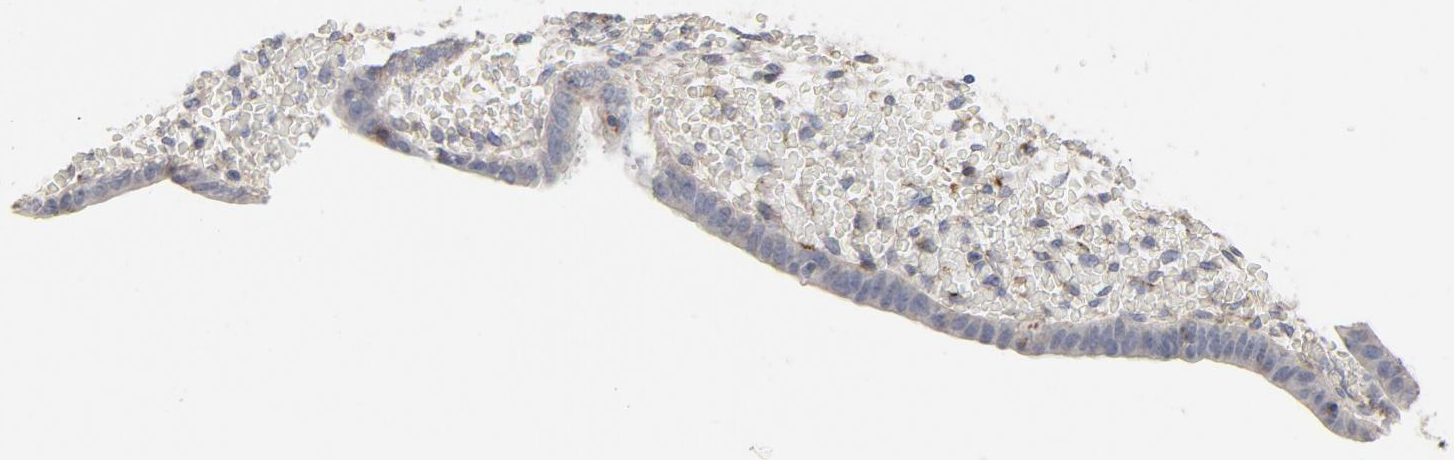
{"staining": {"intensity": "negative", "quantity": "none", "location": "none"}, "tissue": "endometrium", "cell_type": "Cells in endometrial stroma", "image_type": "normal", "snomed": [{"axis": "morphology", "description": "Normal tissue, NOS"}, {"axis": "topography", "description": "Endometrium"}], "caption": "A high-resolution image shows immunohistochemistry (IHC) staining of unremarkable endometrium, which shows no significant positivity in cells in endometrial stroma.", "gene": "GNG2", "patient": {"sex": "female", "age": 42}}